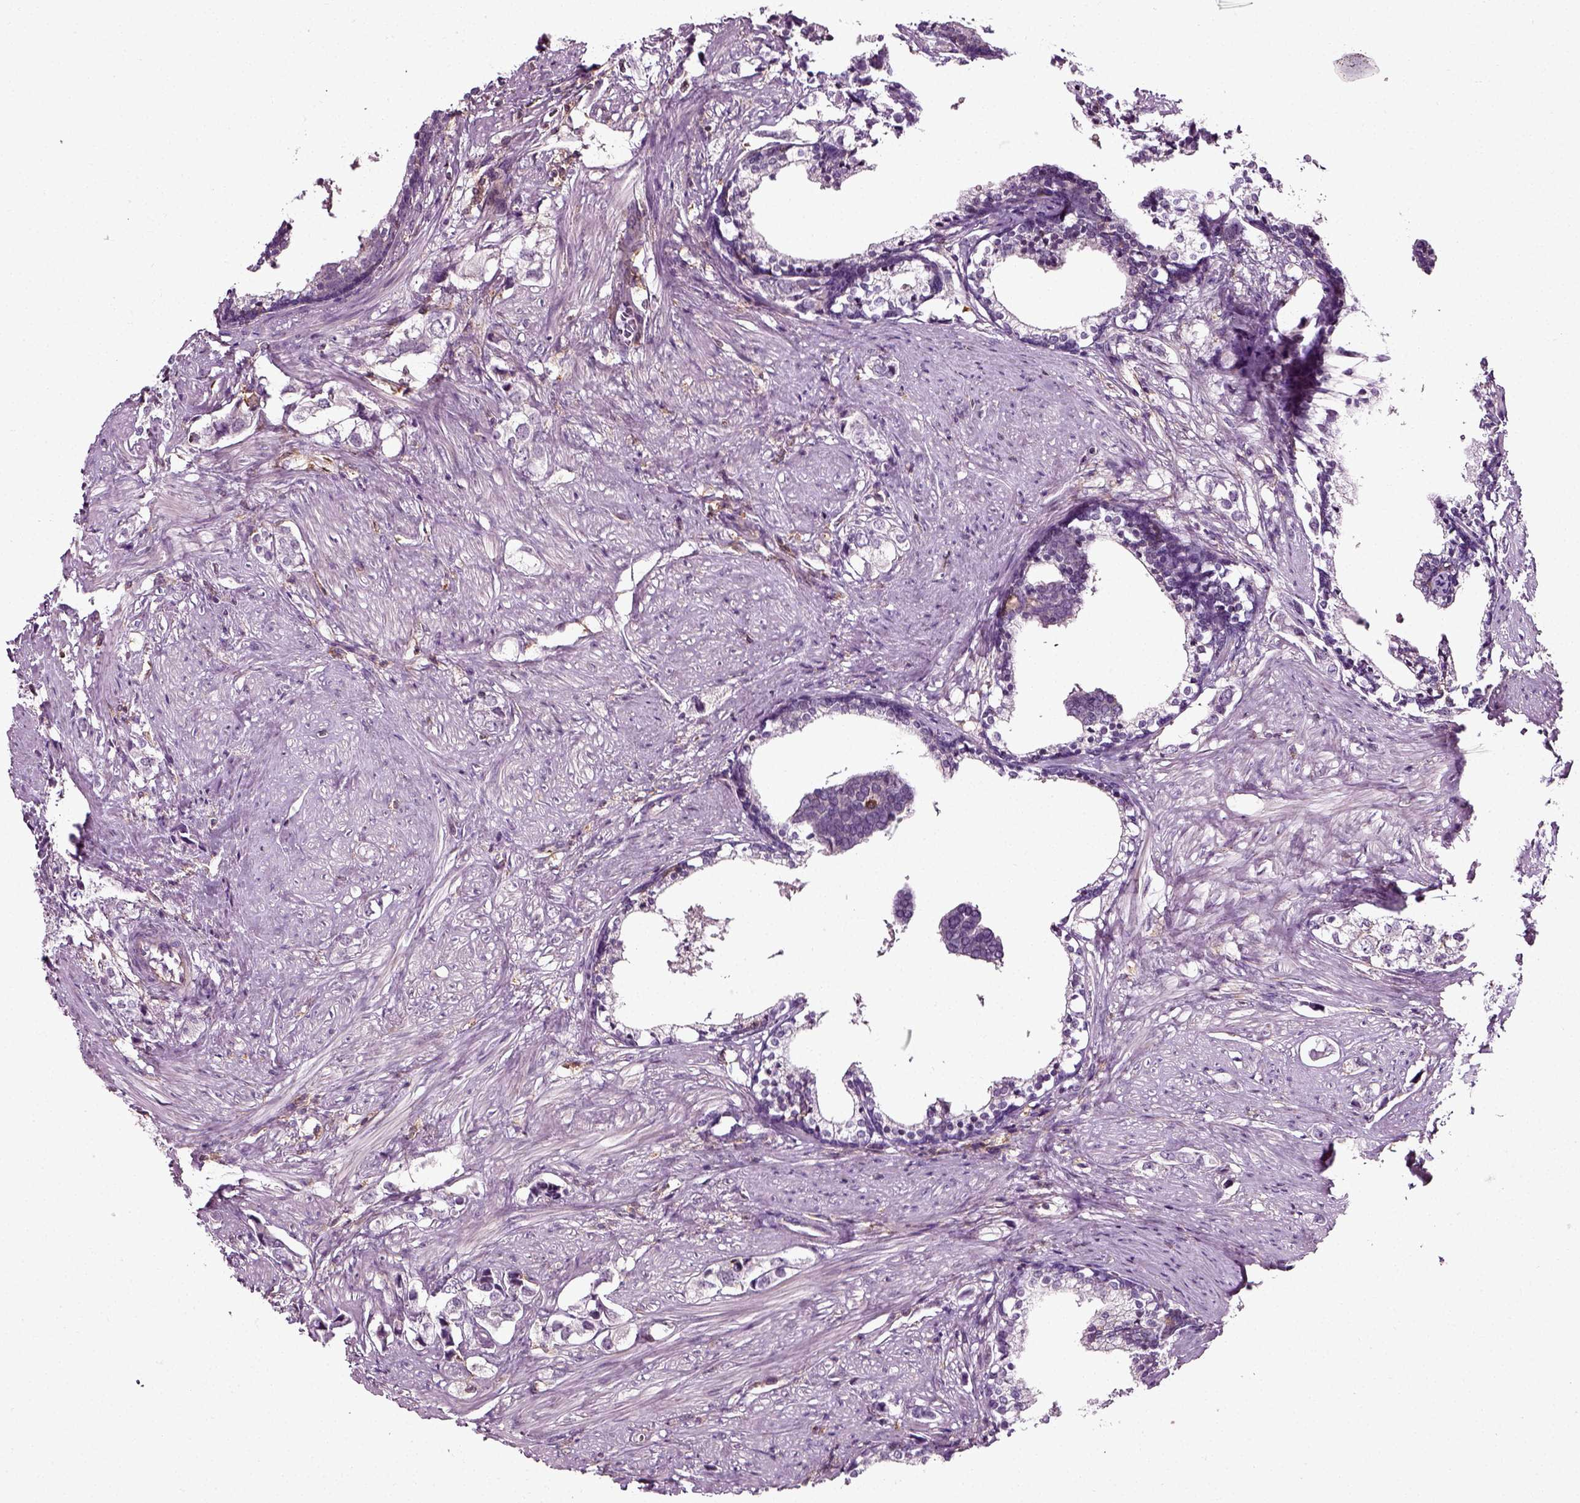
{"staining": {"intensity": "negative", "quantity": "none", "location": "none"}, "tissue": "prostate cancer", "cell_type": "Tumor cells", "image_type": "cancer", "snomed": [{"axis": "morphology", "description": "Adenocarcinoma, NOS"}, {"axis": "topography", "description": "Prostate and seminal vesicle, NOS"}], "caption": "Tumor cells show no significant expression in prostate adenocarcinoma.", "gene": "RHOF", "patient": {"sex": "male", "age": 63}}